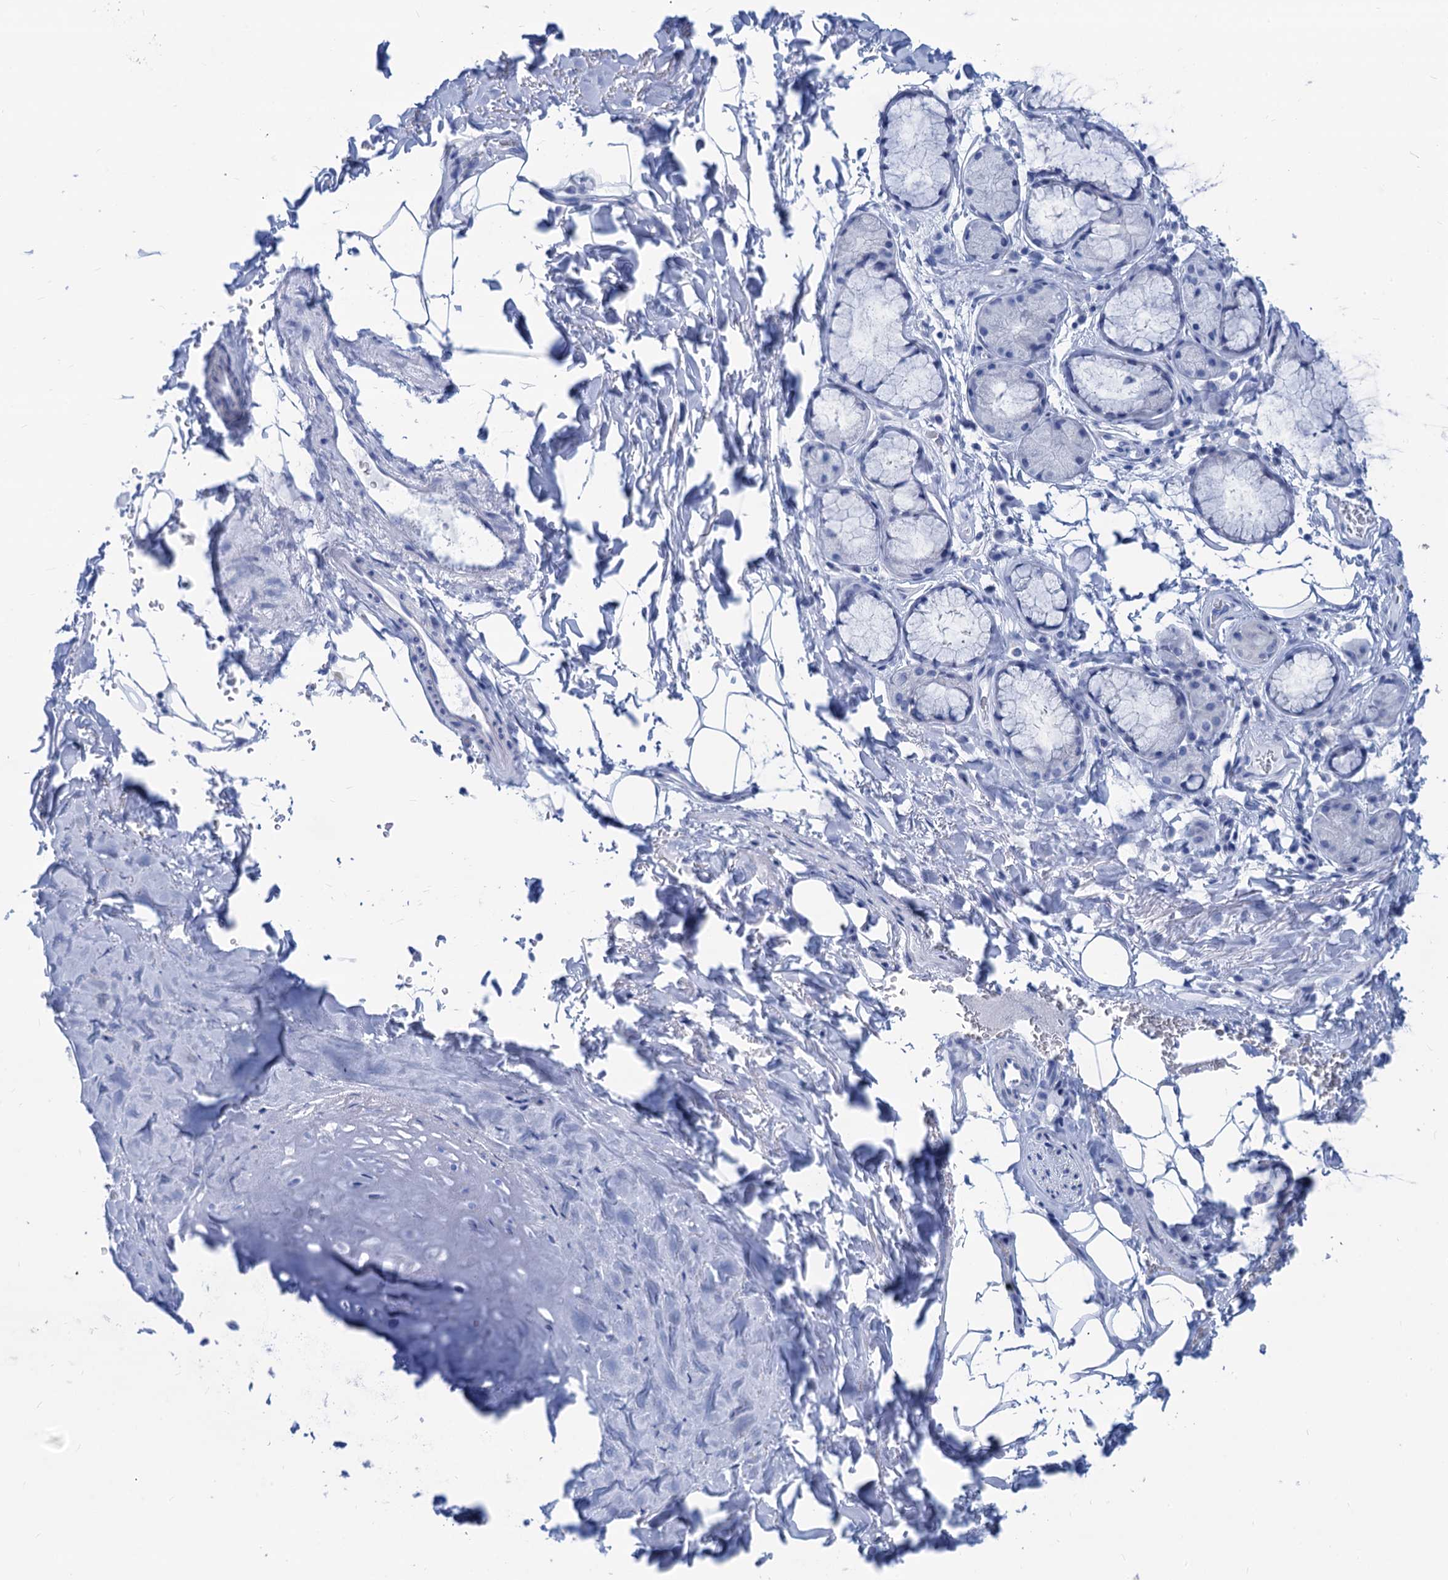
{"staining": {"intensity": "negative", "quantity": "none", "location": "none"}, "tissue": "adipose tissue", "cell_type": "Adipocytes", "image_type": "normal", "snomed": [{"axis": "morphology", "description": "Normal tissue, NOS"}, {"axis": "topography", "description": "Cartilage tissue"}], "caption": "High power microscopy image of an immunohistochemistry micrograph of unremarkable adipose tissue, revealing no significant positivity in adipocytes. (Stains: DAB IHC with hematoxylin counter stain, Microscopy: brightfield microscopy at high magnification).", "gene": "CABYR", "patient": {"sex": "female", "age": 63}}